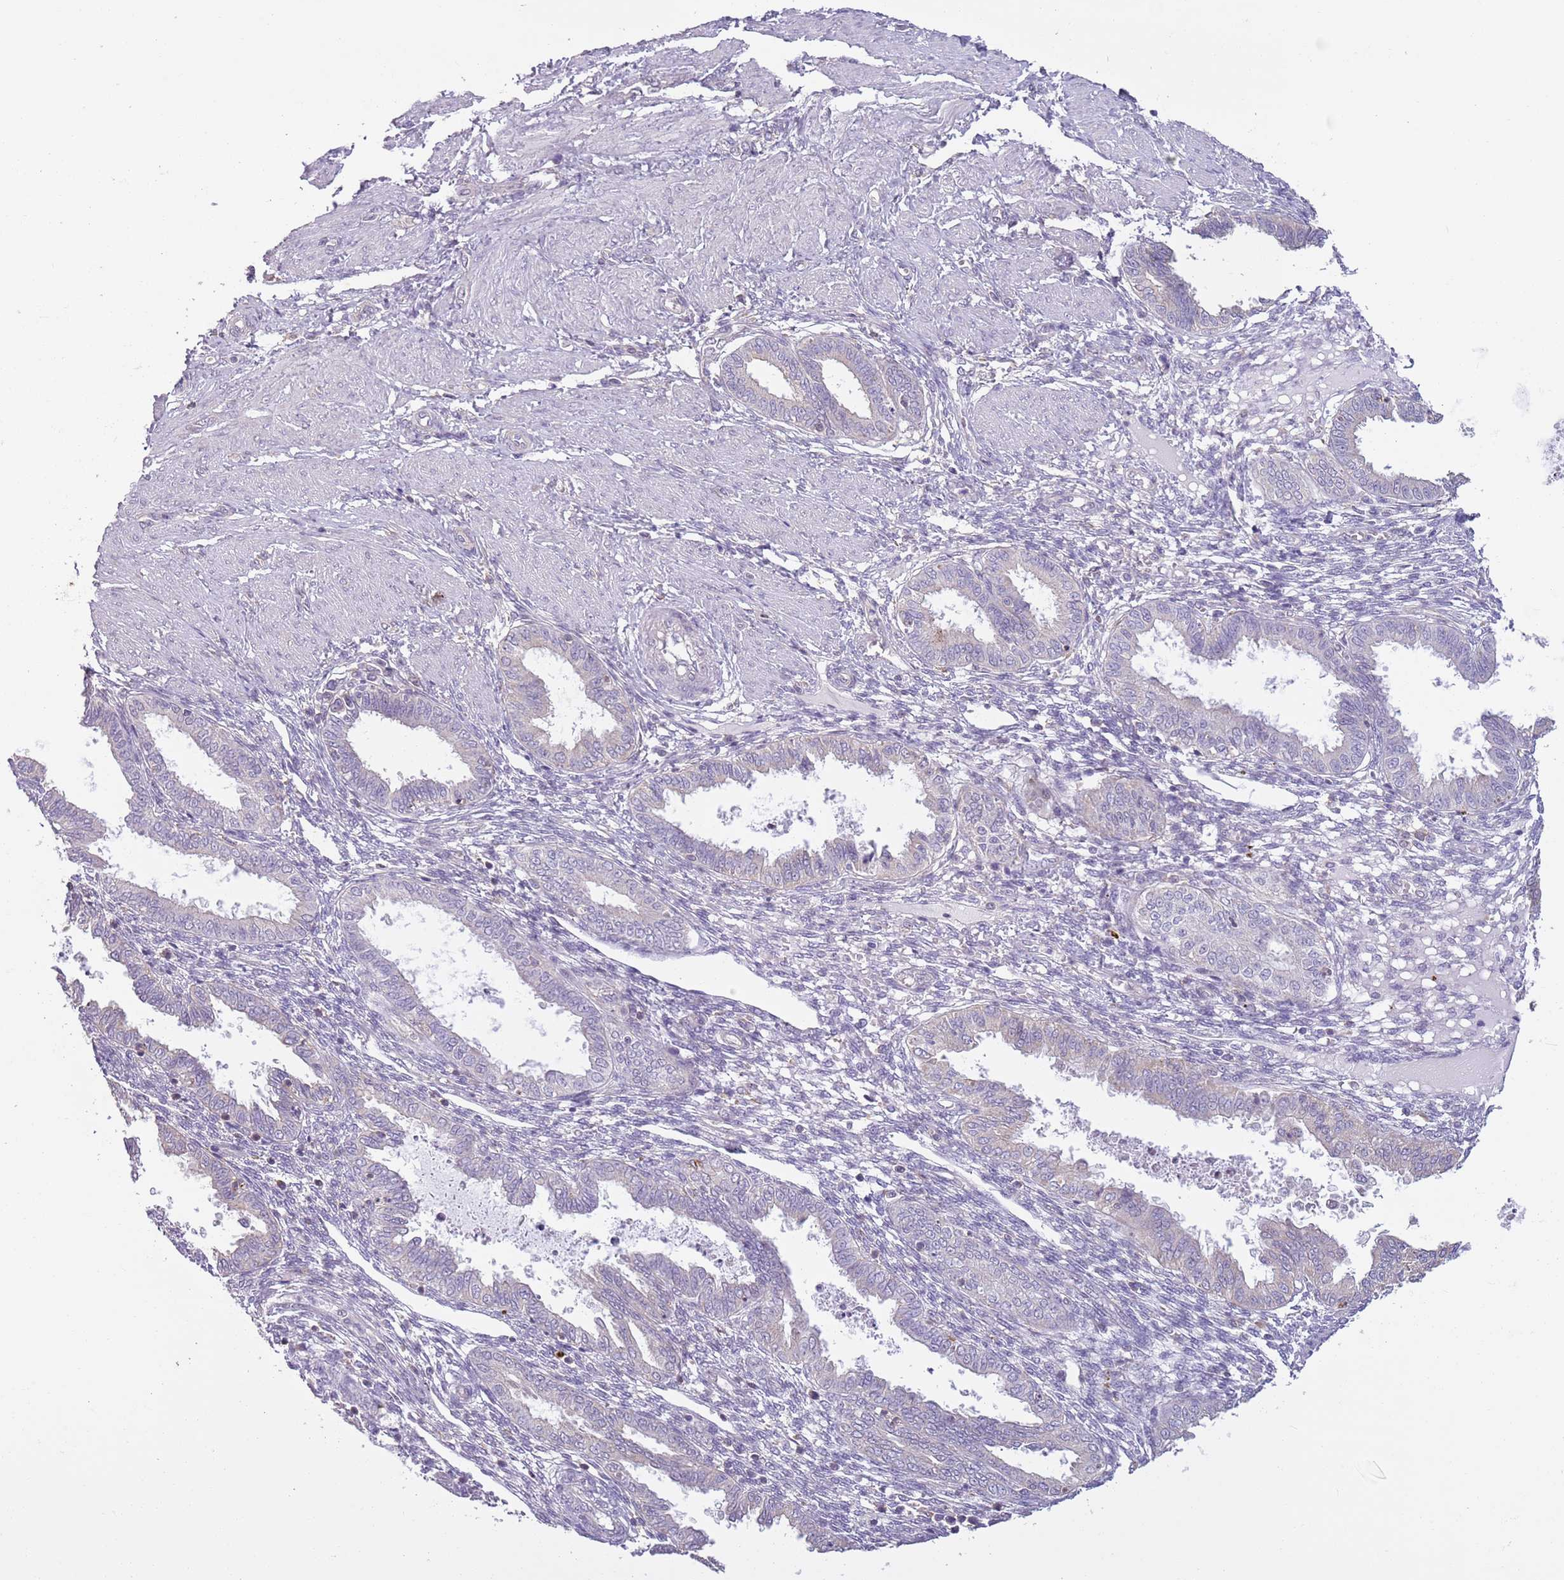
{"staining": {"intensity": "negative", "quantity": "none", "location": "none"}, "tissue": "endometrium", "cell_type": "Cells in endometrial stroma", "image_type": "normal", "snomed": [{"axis": "morphology", "description": "Normal tissue, NOS"}, {"axis": "topography", "description": "Endometrium"}], "caption": "An immunohistochemistry (IHC) image of normal endometrium is shown. There is no staining in cells in endometrial stroma of endometrium. (Stains: DAB (3,3'-diaminobenzidine) IHC with hematoxylin counter stain, Microscopy: brightfield microscopy at high magnification).", "gene": "CAPN9", "patient": {"sex": "female", "age": 33}}